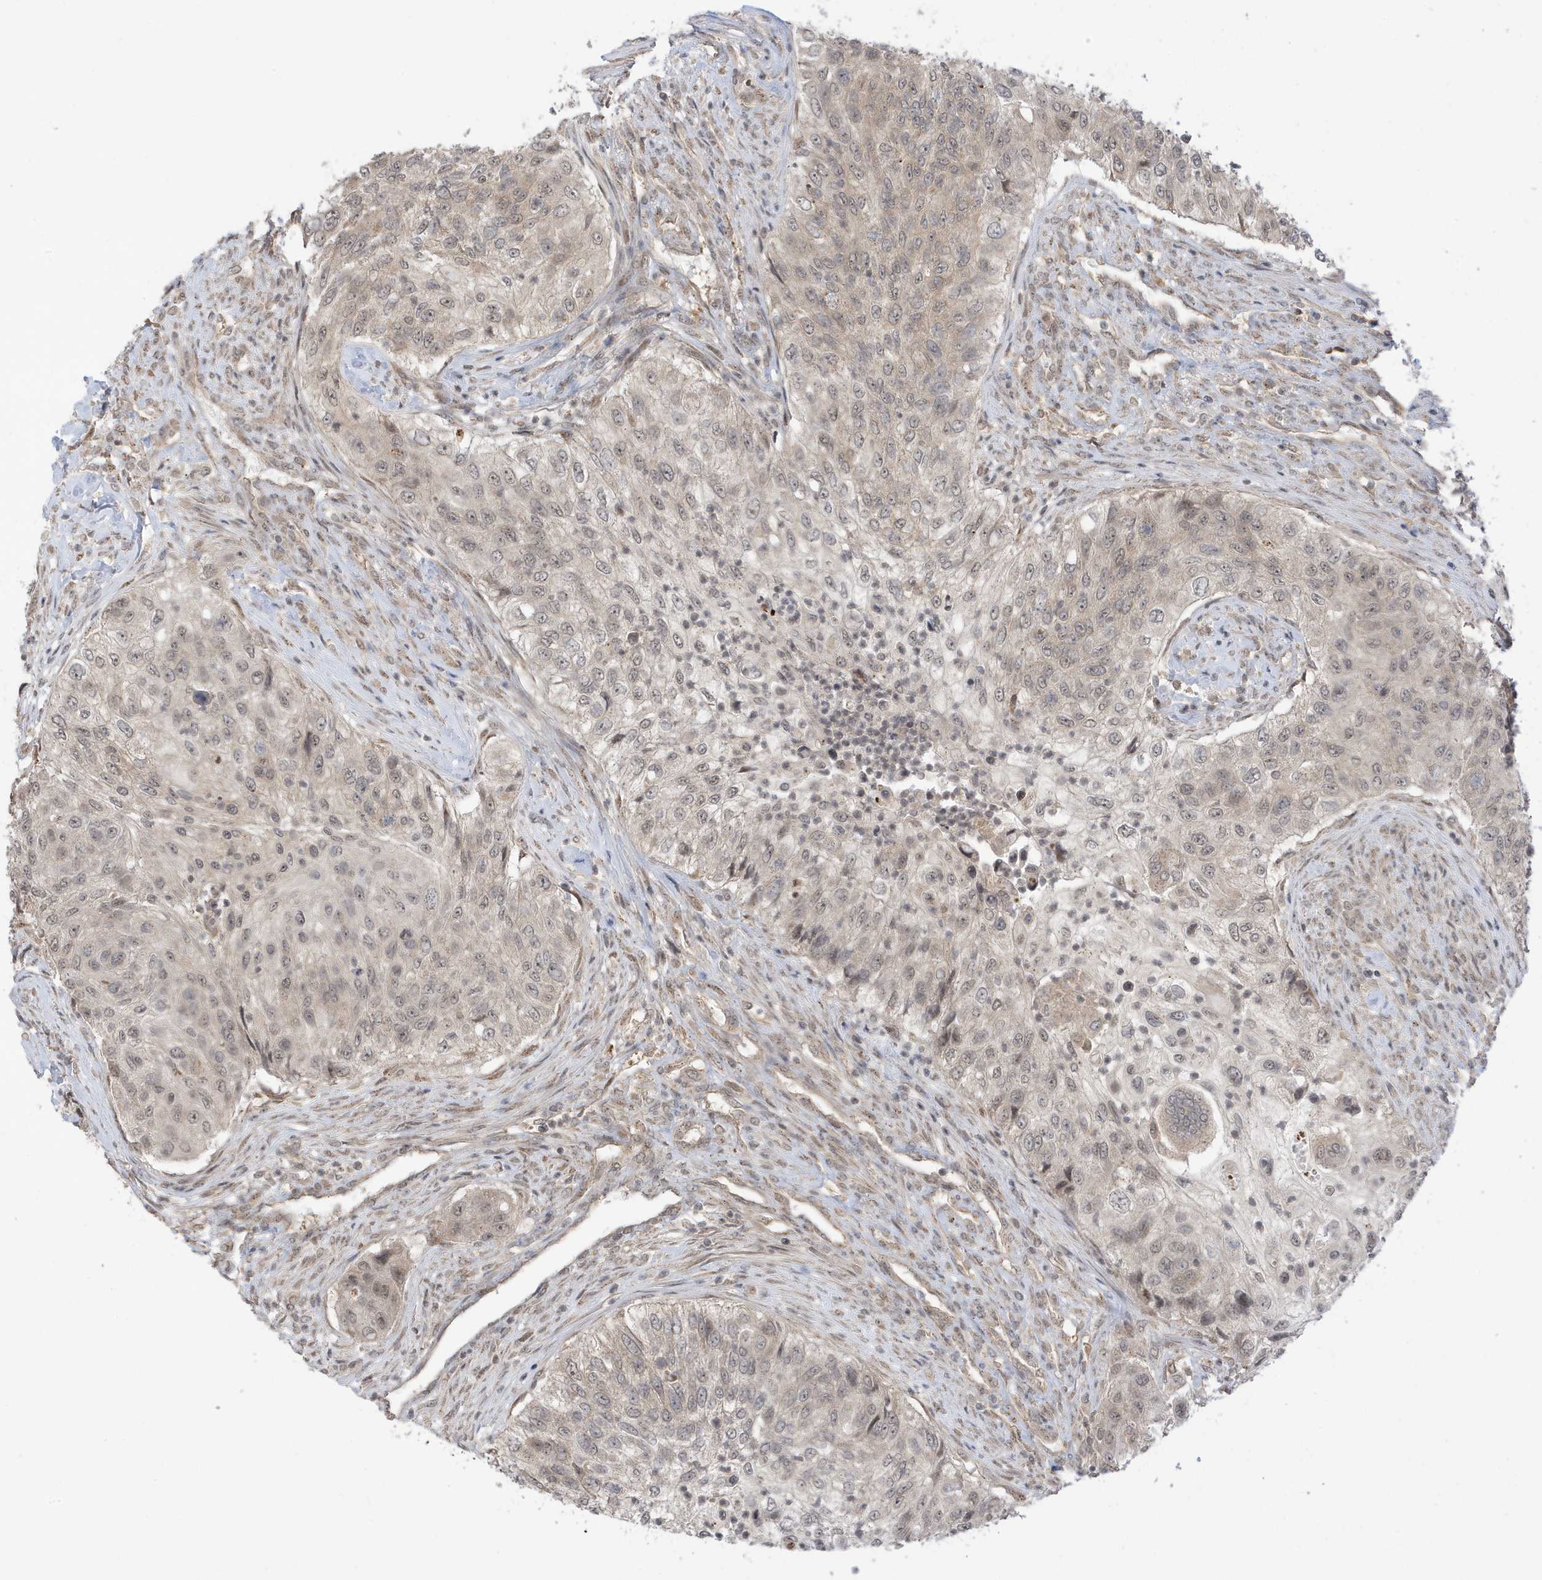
{"staining": {"intensity": "weak", "quantity": ">75%", "location": "nuclear"}, "tissue": "urothelial cancer", "cell_type": "Tumor cells", "image_type": "cancer", "snomed": [{"axis": "morphology", "description": "Urothelial carcinoma, High grade"}, {"axis": "topography", "description": "Urinary bladder"}], "caption": "IHC (DAB (3,3'-diaminobenzidine)) staining of urothelial carcinoma (high-grade) shows weak nuclear protein expression in about >75% of tumor cells. The staining is performed using DAB brown chromogen to label protein expression. The nuclei are counter-stained blue using hematoxylin.", "gene": "TAB3", "patient": {"sex": "female", "age": 60}}